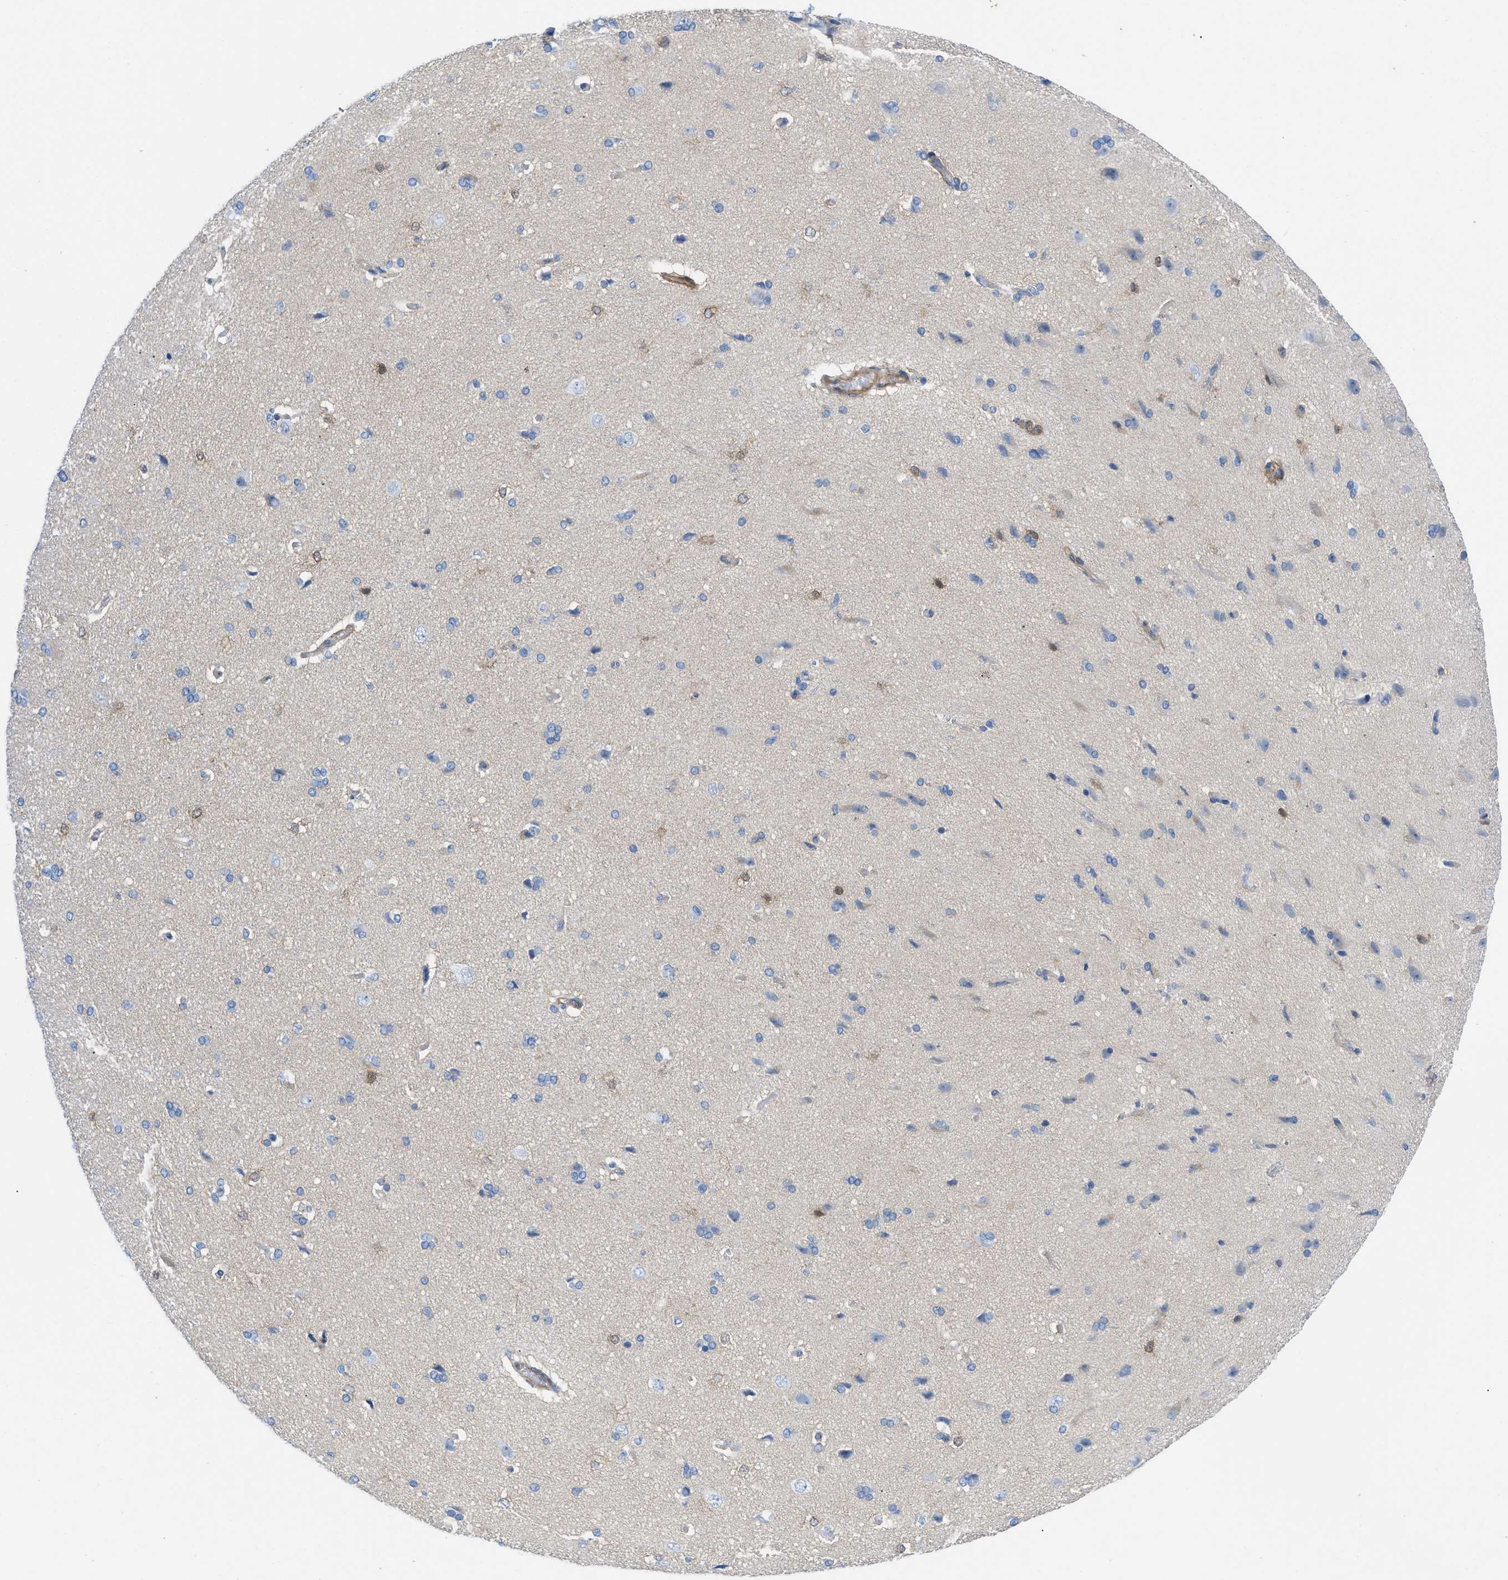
{"staining": {"intensity": "negative", "quantity": "none", "location": "none"}, "tissue": "cerebral cortex", "cell_type": "Endothelial cells", "image_type": "normal", "snomed": [{"axis": "morphology", "description": "Normal tissue, NOS"}, {"axis": "topography", "description": "Cerebral cortex"}], "caption": "IHC histopathology image of unremarkable cerebral cortex: cerebral cortex stained with DAB shows no significant protein staining in endothelial cells.", "gene": "PDLIM5", "patient": {"sex": "male", "age": 62}}